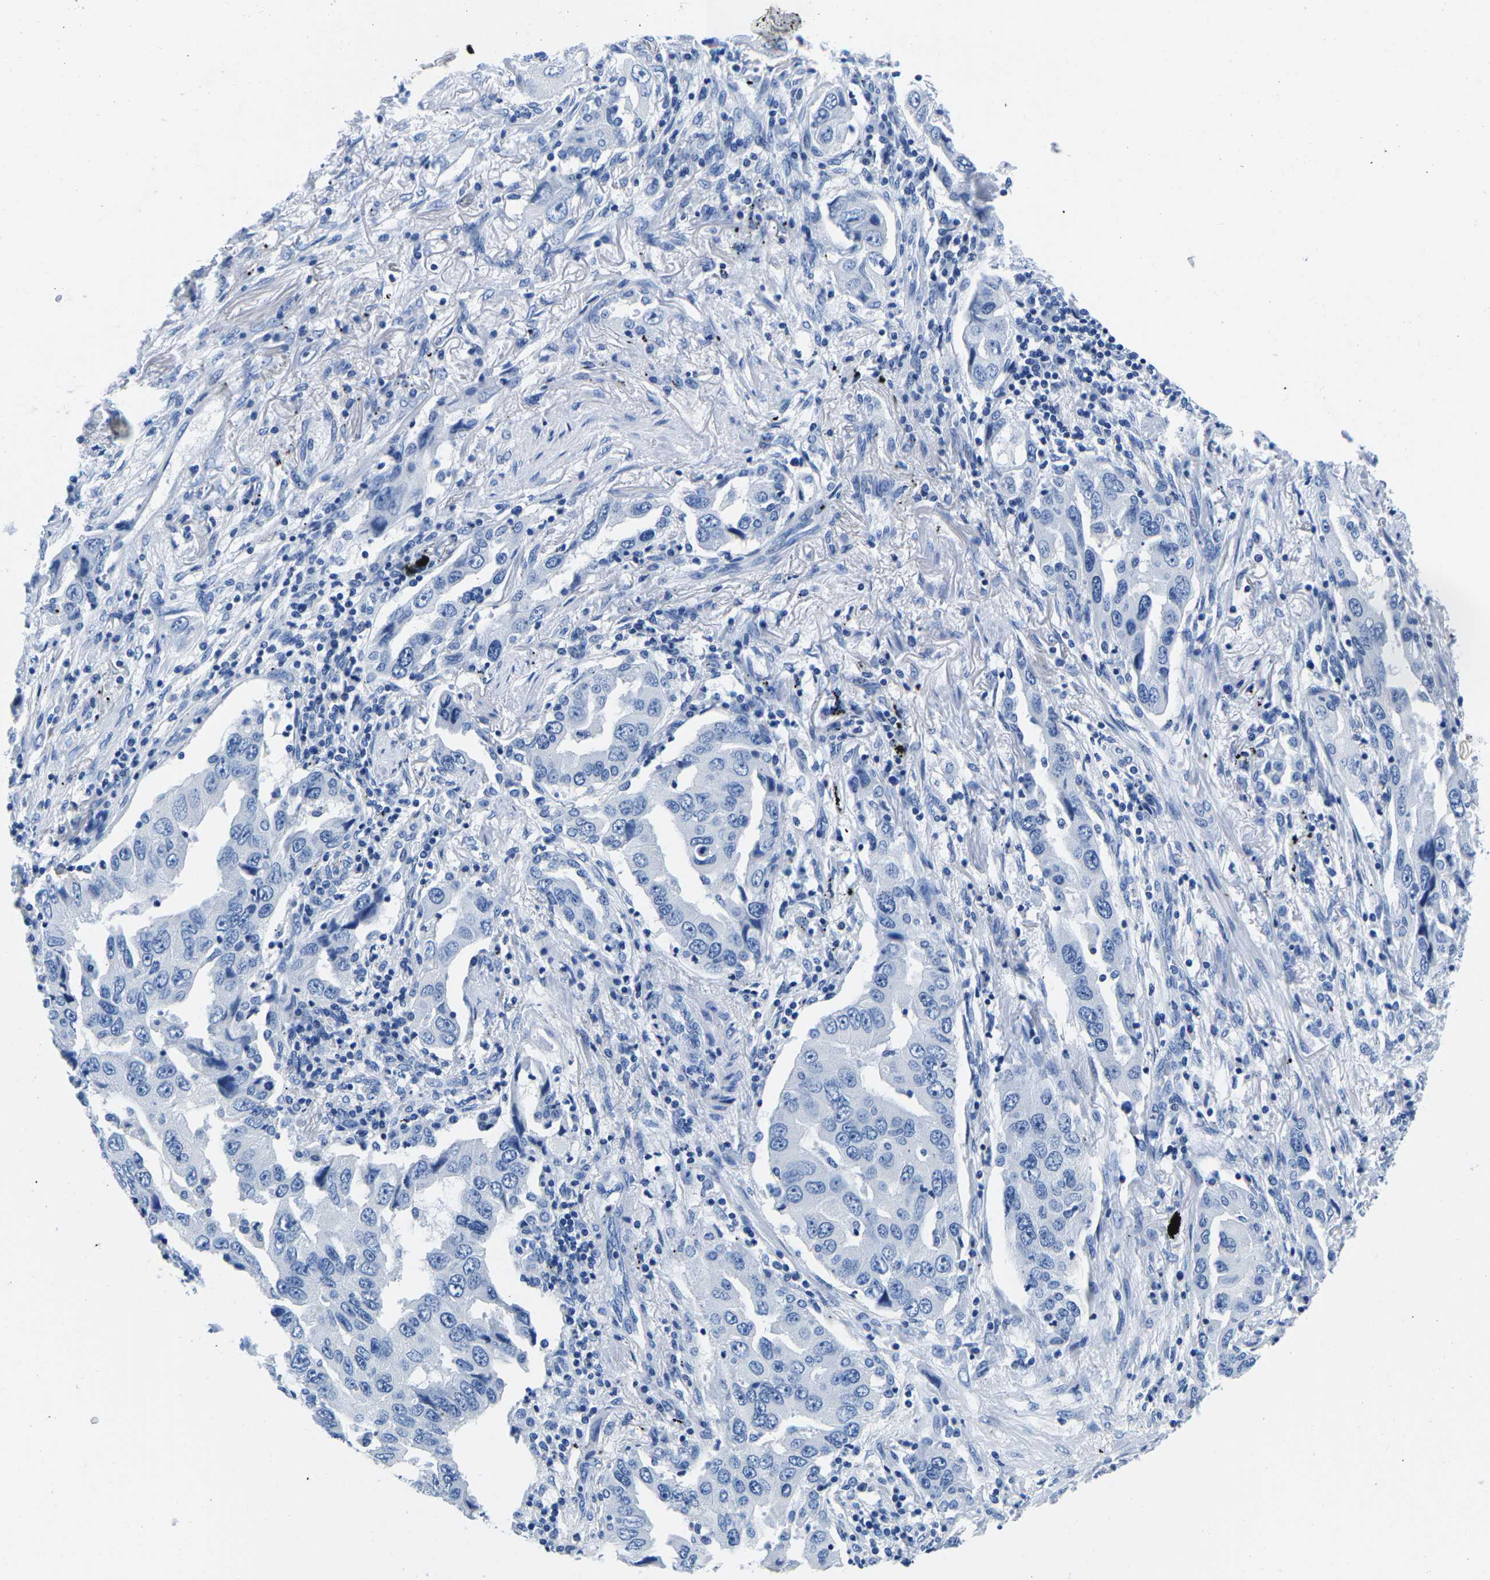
{"staining": {"intensity": "negative", "quantity": "none", "location": "none"}, "tissue": "lung cancer", "cell_type": "Tumor cells", "image_type": "cancer", "snomed": [{"axis": "morphology", "description": "Adenocarcinoma, NOS"}, {"axis": "topography", "description": "Lung"}], "caption": "This is an immunohistochemistry micrograph of lung cancer (adenocarcinoma). There is no positivity in tumor cells.", "gene": "CYP1A2", "patient": {"sex": "female", "age": 65}}